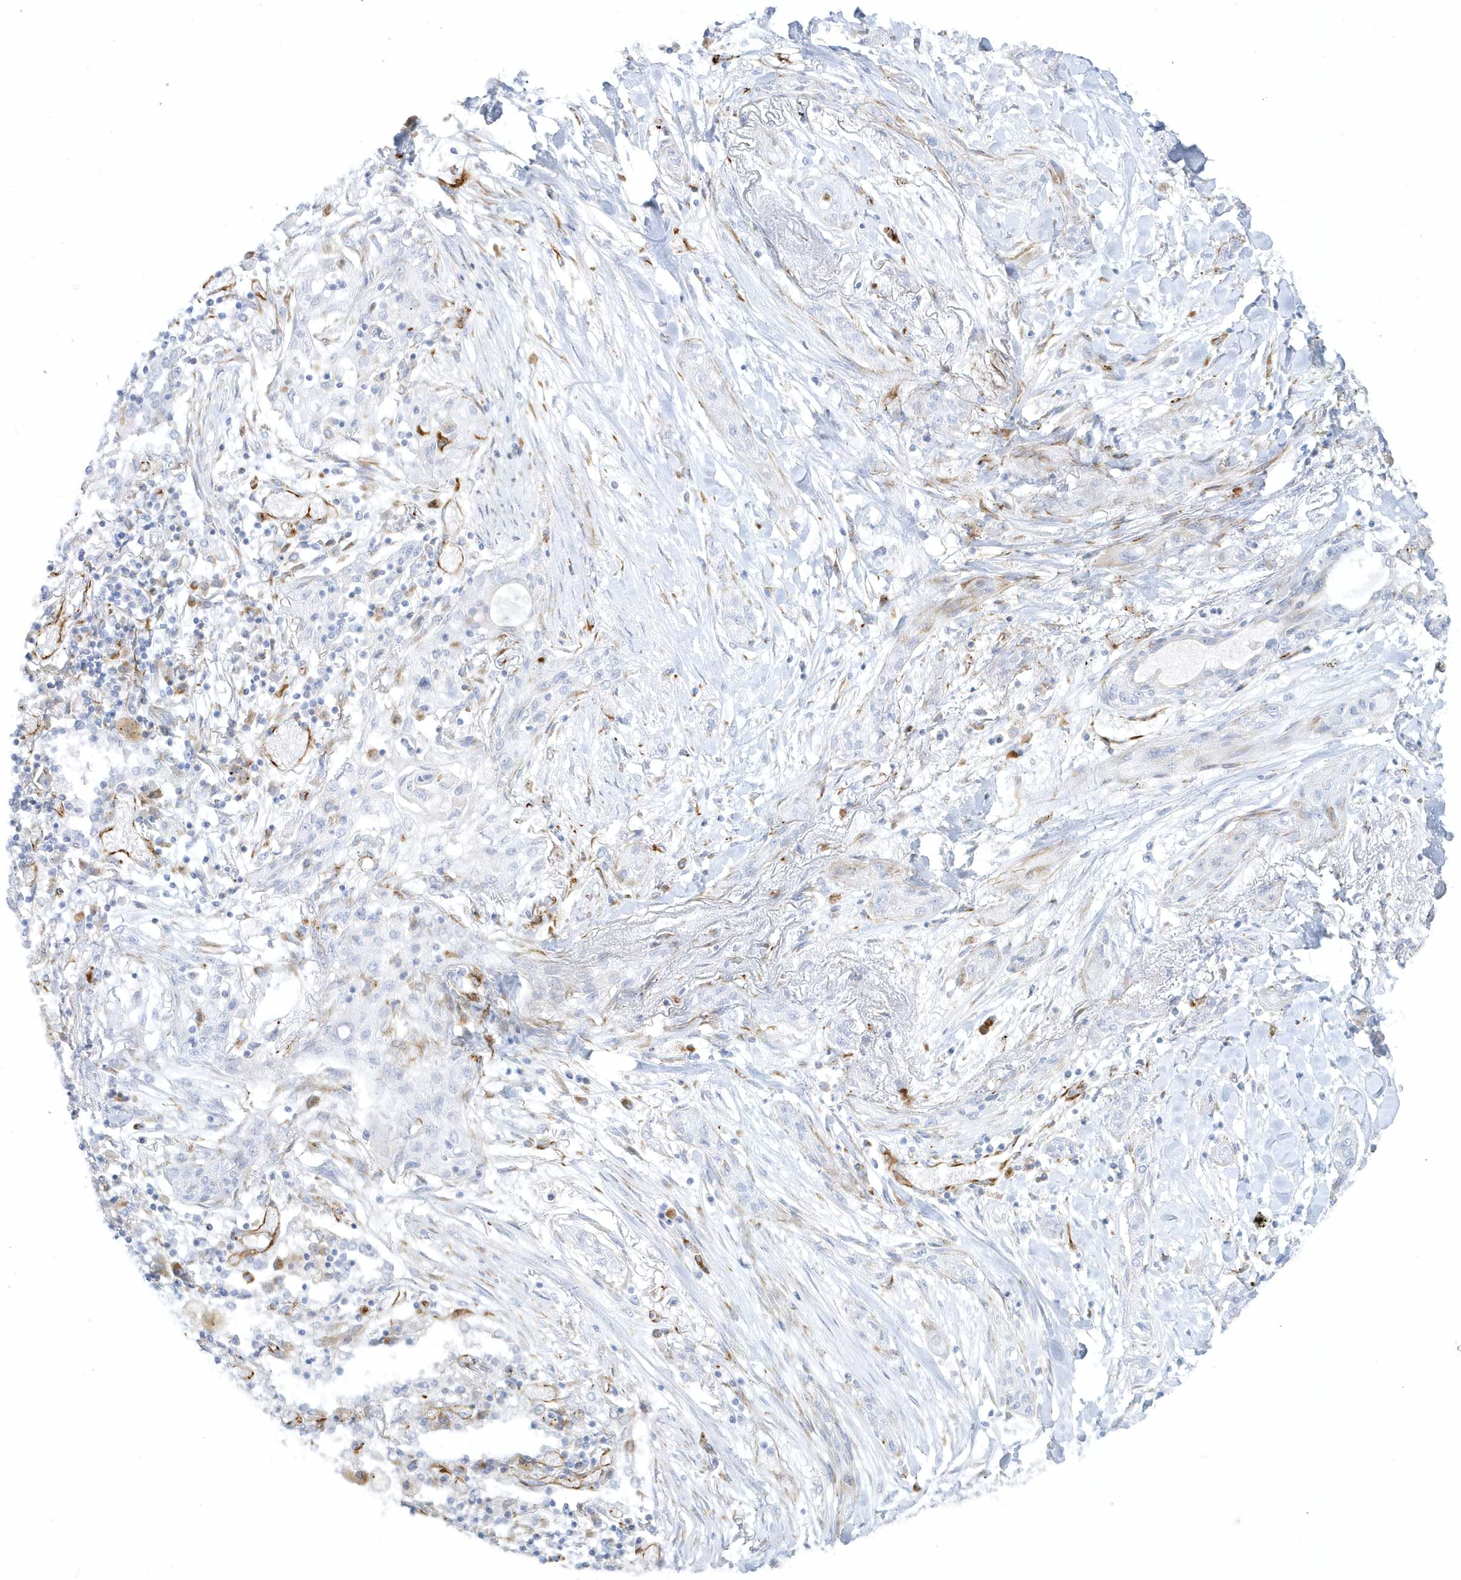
{"staining": {"intensity": "negative", "quantity": "none", "location": "none"}, "tissue": "lung cancer", "cell_type": "Tumor cells", "image_type": "cancer", "snomed": [{"axis": "morphology", "description": "Squamous cell carcinoma, NOS"}, {"axis": "topography", "description": "Lung"}], "caption": "This is an immunohistochemistry histopathology image of human squamous cell carcinoma (lung). There is no positivity in tumor cells.", "gene": "PPIL6", "patient": {"sex": "female", "age": 47}}